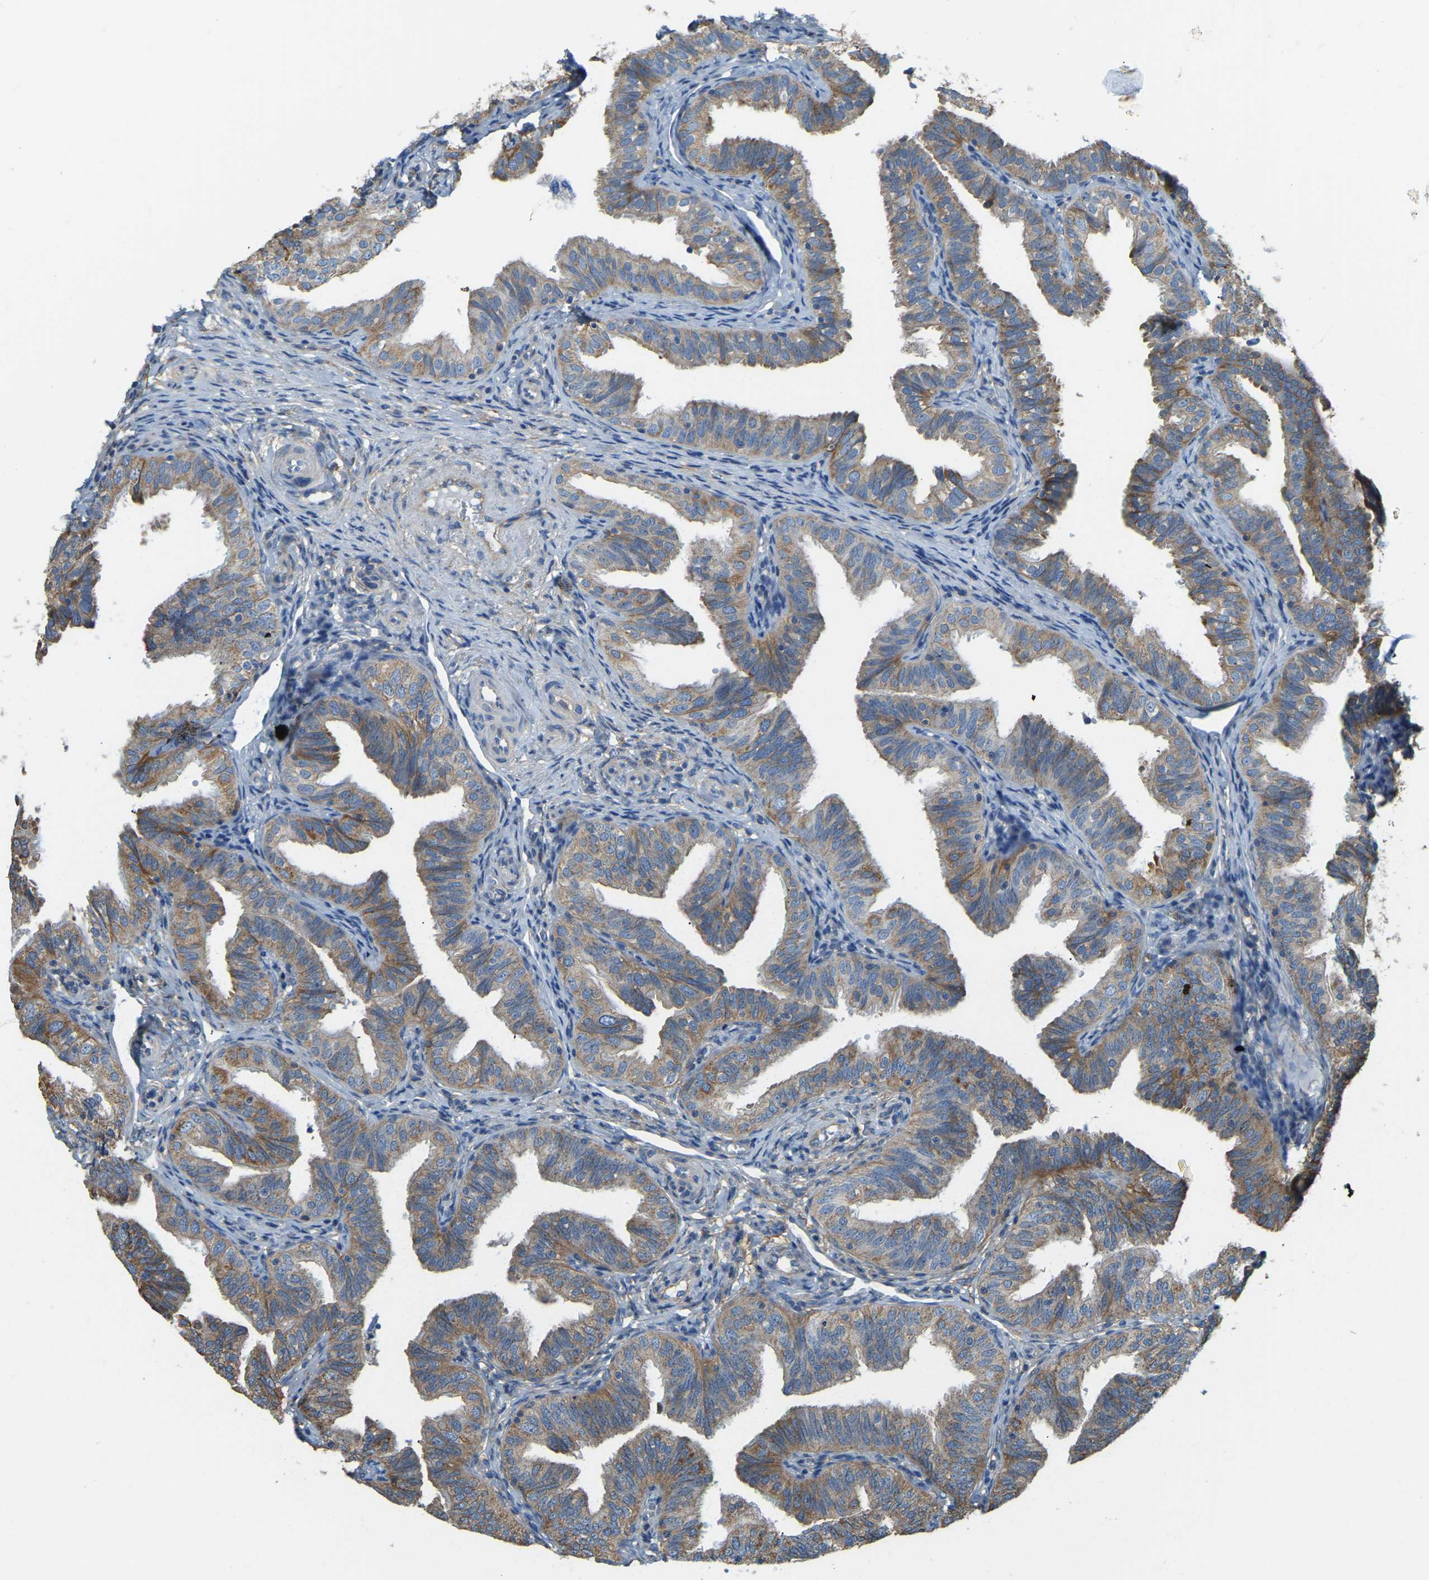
{"staining": {"intensity": "moderate", "quantity": ">75%", "location": "cytoplasmic/membranous"}, "tissue": "fallopian tube", "cell_type": "Glandular cells", "image_type": "normal", "snomed": [{"axis": "morphology", "description": "Normal tissue, NOS"}, {"axis": "topography", "description": "Fallopian tube"}], "caption": "Immunohistochemical staining of benign fallopian tube shows >75% levels of moderate cytoplasmic/membranous protein expression in approximately >75% of glandular cells.", "gene": "AHNAK", "patient": {"sex": "female", "age": 35}}